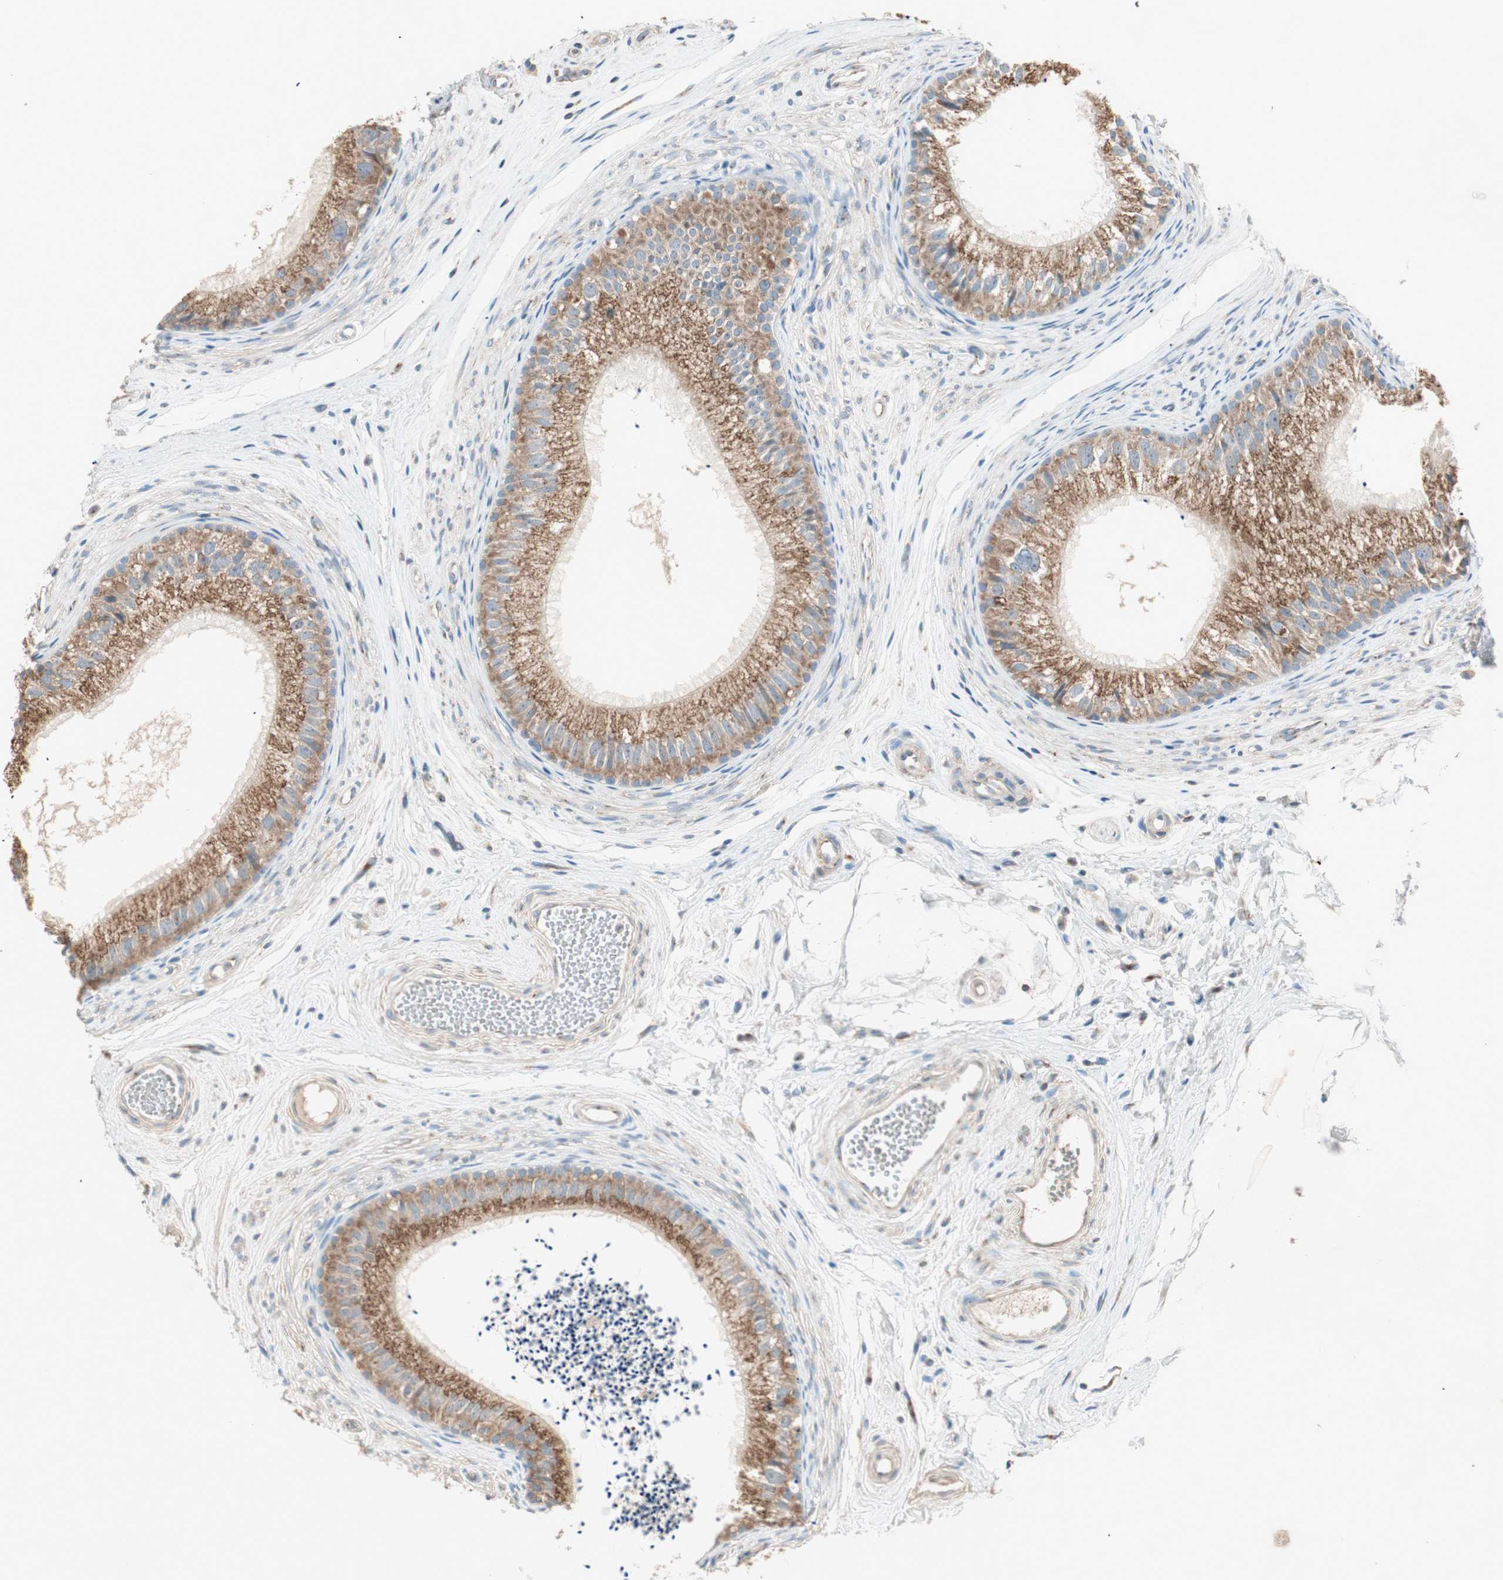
{"staining": {"intensity": "moderate", "quantity": ">75%", "location": "cytoplasmic/membranous"}, "tissue": "epididymis", "cell_type": "Glandular cells", "image_type": "normal", "snomed": [{"axis": "morphology", "description": "Normal tissue, NOS"}, {"axis": "topography", "description": "Epididymis"}], "caption": "Immunohistochemistry (IHC) image of normal epididymis: human epididymis stained using immunohistochemistry reveals medium levels of moderate protein expression localized specifically in the cytoplasmic/membranous of glandular cells, appearing as a cytoplasmic/membranous brown color.", "gene": "SEC16A", "patient": {"sex": "male", "age": 56}}